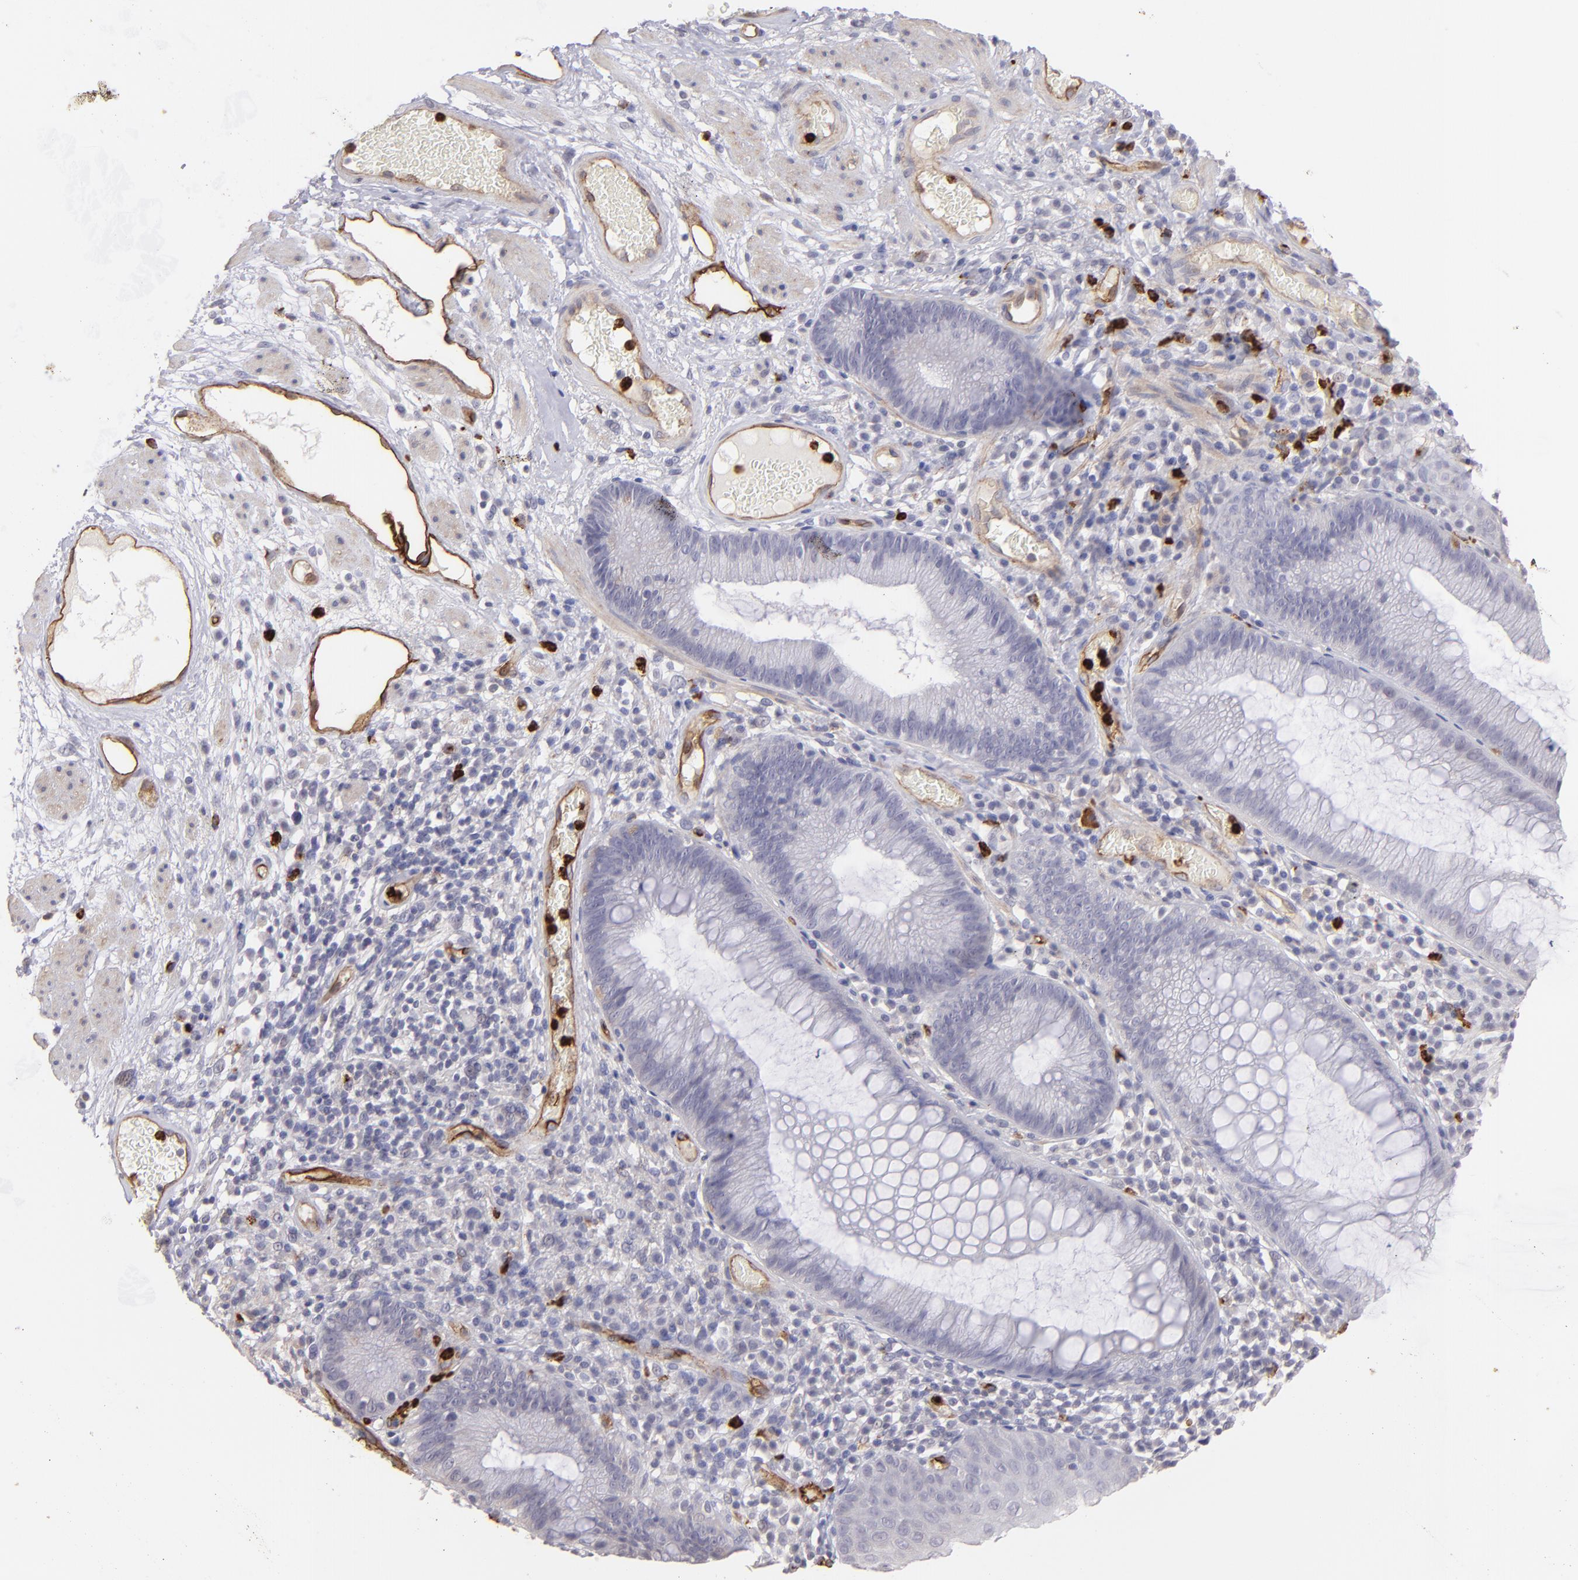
{"staining": {"intensity": "negative", "quantity": "none", "location": "none"}, "tissue": "skin", "cell_type": "Epidermal cells", "image_type": "normal", "snomed": [{"axis": "morphology", "description": "Normal tissue, NOS"}, {"axis": "morphology", "description": "Hemorrhoids"}, {"axis": "morphology", "description": "Inflammation, NOS"}, {"axis": "topography", "description": "Anal"}], "caption": "Immunohistochemistry image of normal skin: human skin stained with DAB exhibits no significant protein staining in epidermal cells.", "gene": "DYSF", "patient": {"sex": "male", "age": 60}}